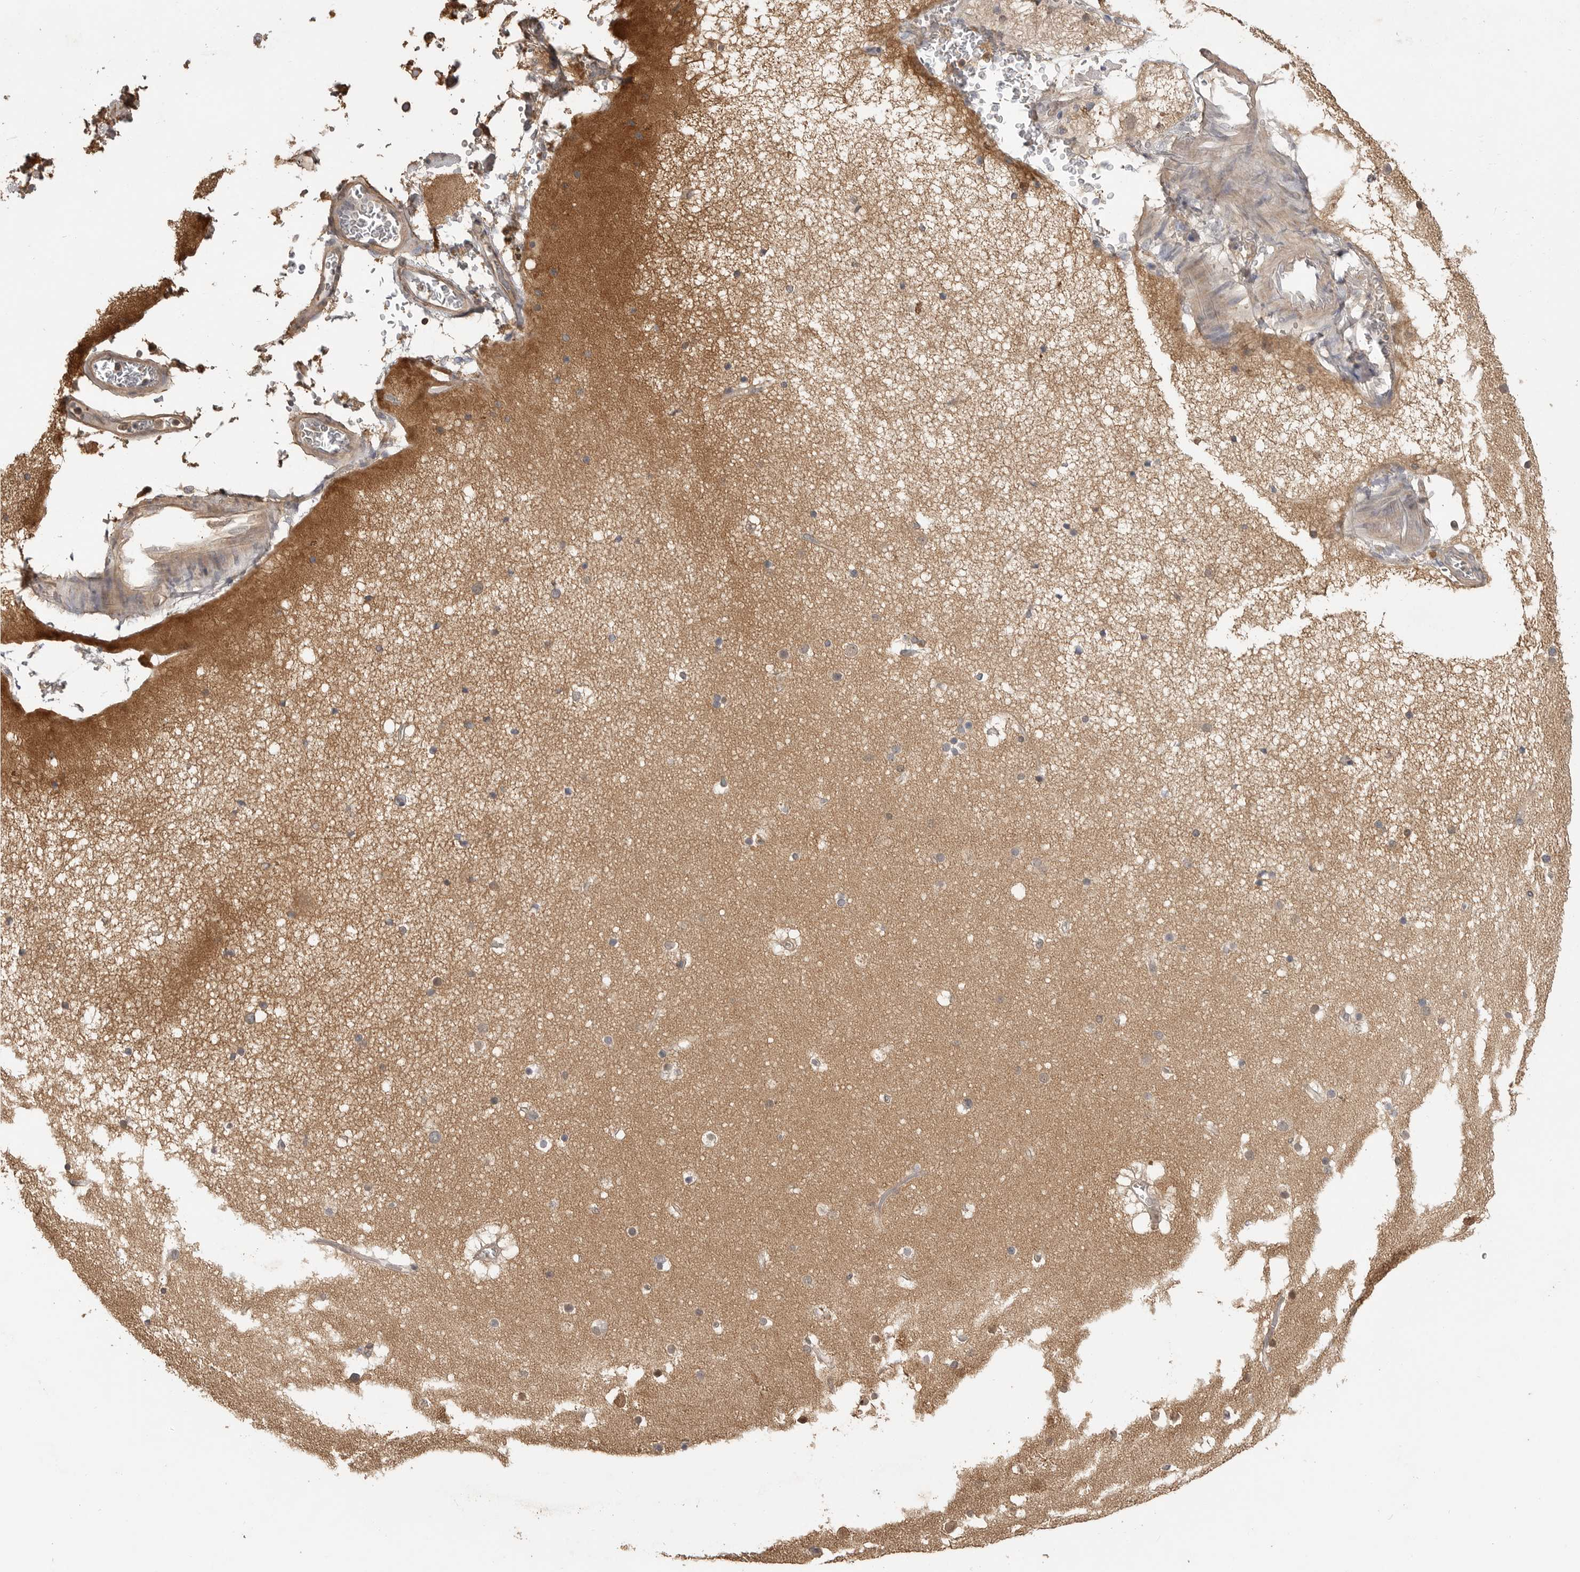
{"staining": {"intensity": "weak", "quantity": ">75%", "location": "cytoplasmic/membranous"}, "tissue": "cerebral cortex", "cell_type": "Endothelial cells", "image_type": "normal", "snomed": [{"axis": "morphology", "description": "Normal tissue, NOS"}, {"axis": "topography", "description": "Cerebral cortex"}], "caption": "An image showing weak cytoplasmic/membranous staining in about >75% of endothelial cells in normal cerebral cortex, as visualized by brown immunohistochemical staining.", "gene": "MAP2K1", "patient": {"sex": "male", "age": 57}}